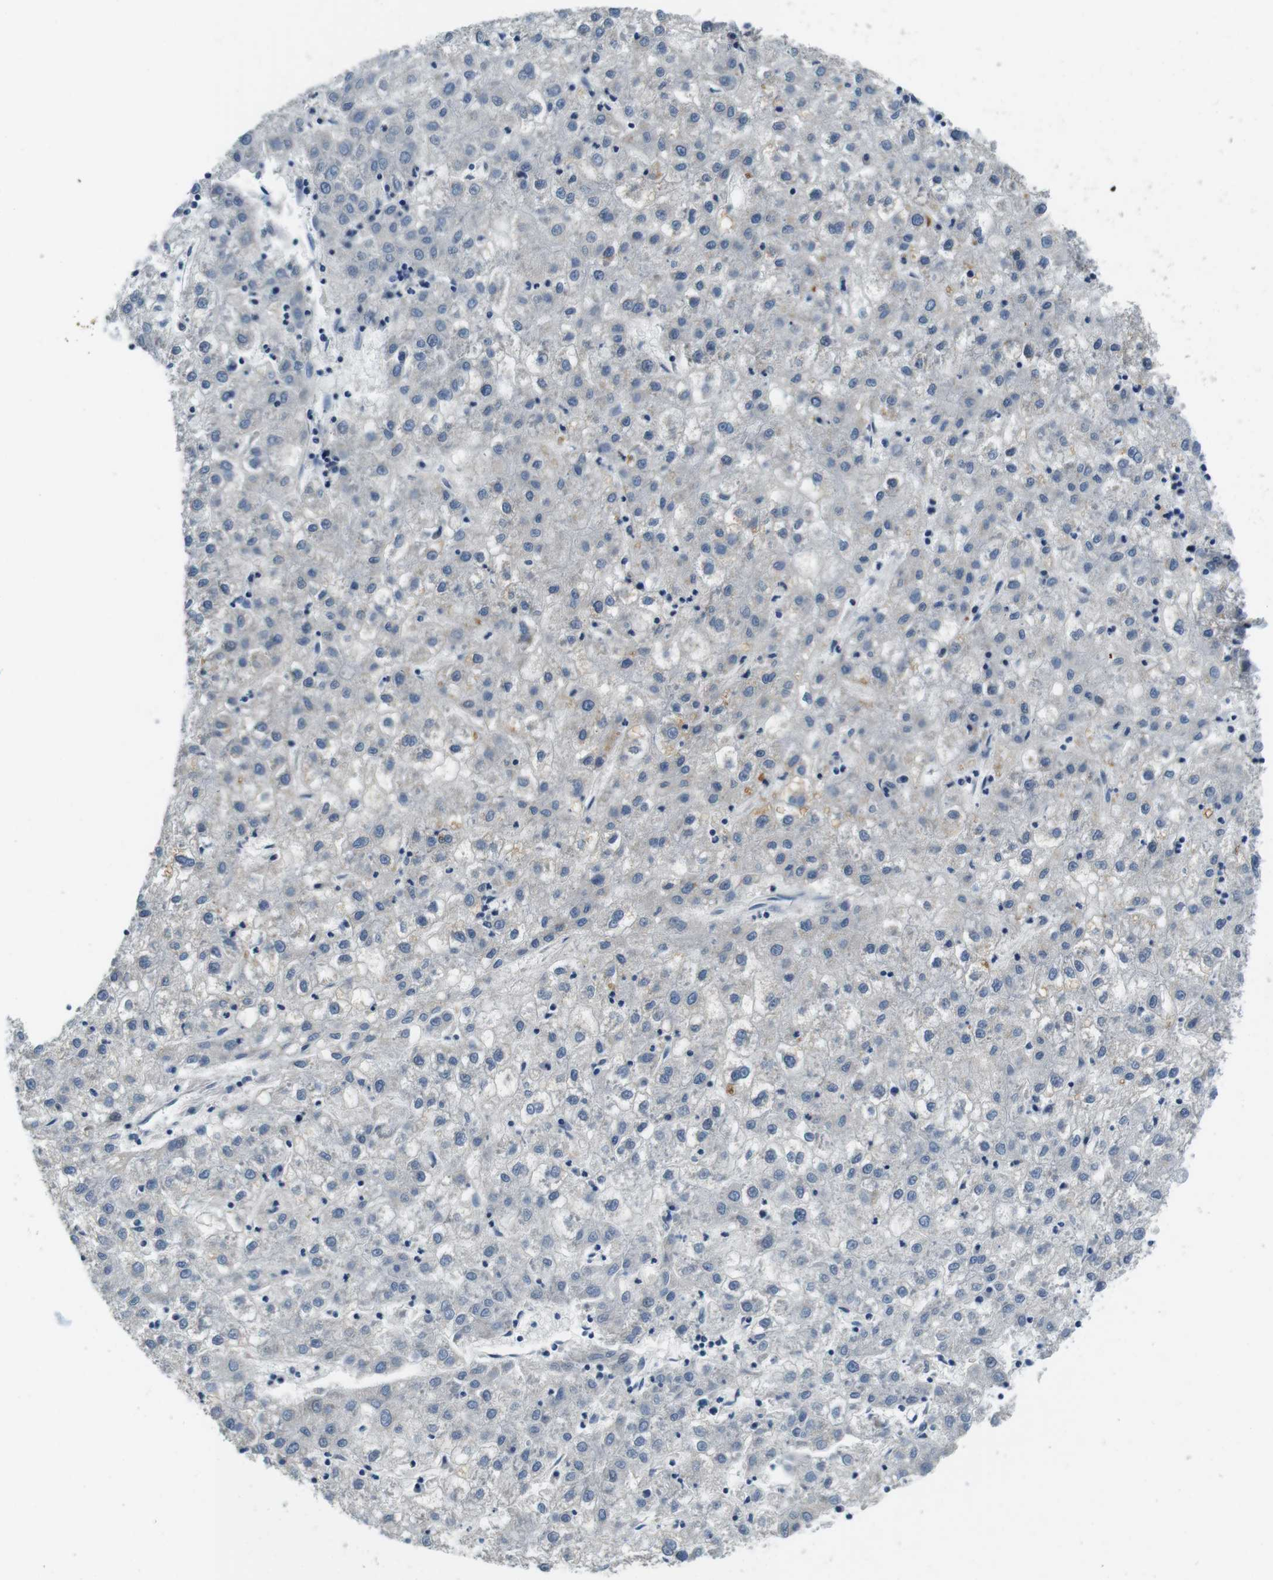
{"staining": {"intensity": "weak", "quantity": "<25%", "location": "cytoplasmic/membranous"}, "tissue": "liver cancer", "cell_type": "Tumor cells", "image_type": "cancer", "snomed": [{"axis": "morphology", "description": "Carcinoma, Hepatocellular, NOS"}, {"axis": "topography", "description": "Liver"}], "caption": "DAB immunohistochemical staining of liver cancer shows no significant staining in tumor cells.", "gene": "DTNA", "patient": {"sex": "male", "age": 72}}